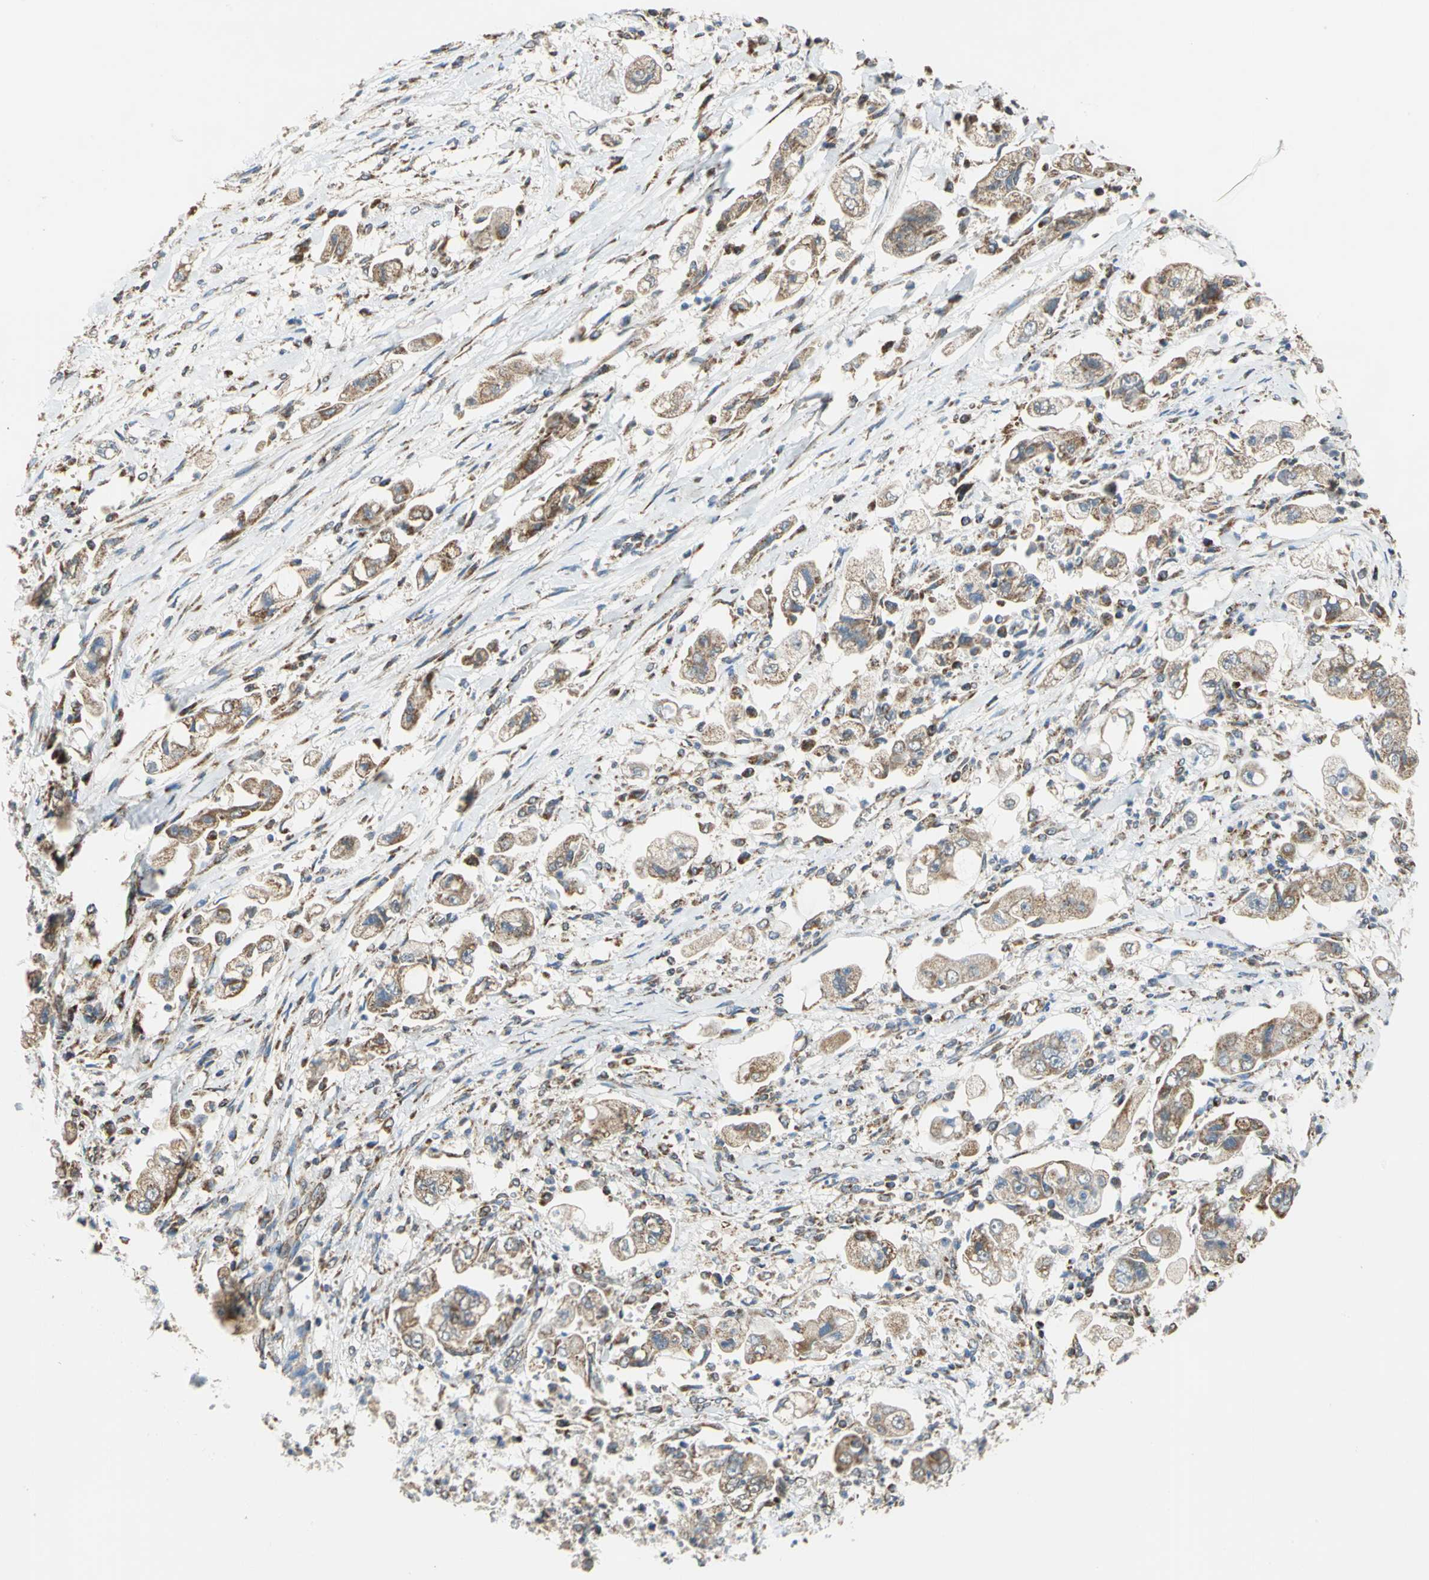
{"staining": {"intensity": "moderate", "quantity": ">75%", "location": "cytoplasmic/membranous"}, "tissue": "stomach cancer", "cell_type": "Tumor cells", "image_type": "cancer", "snomed": [{"axis": "morphology", "description": "Adenocarcinoma, NOS"}, {"axis": "topography", "description": "Stomach"}], "caption": "Human stomach cancer stained with a brown dye displays moderate cytoplasmic/membranous positive positivity in approximately >75% of tumor cells.", "gene": "MRPS22", "patient": {"sex": "male", "age": 62}}